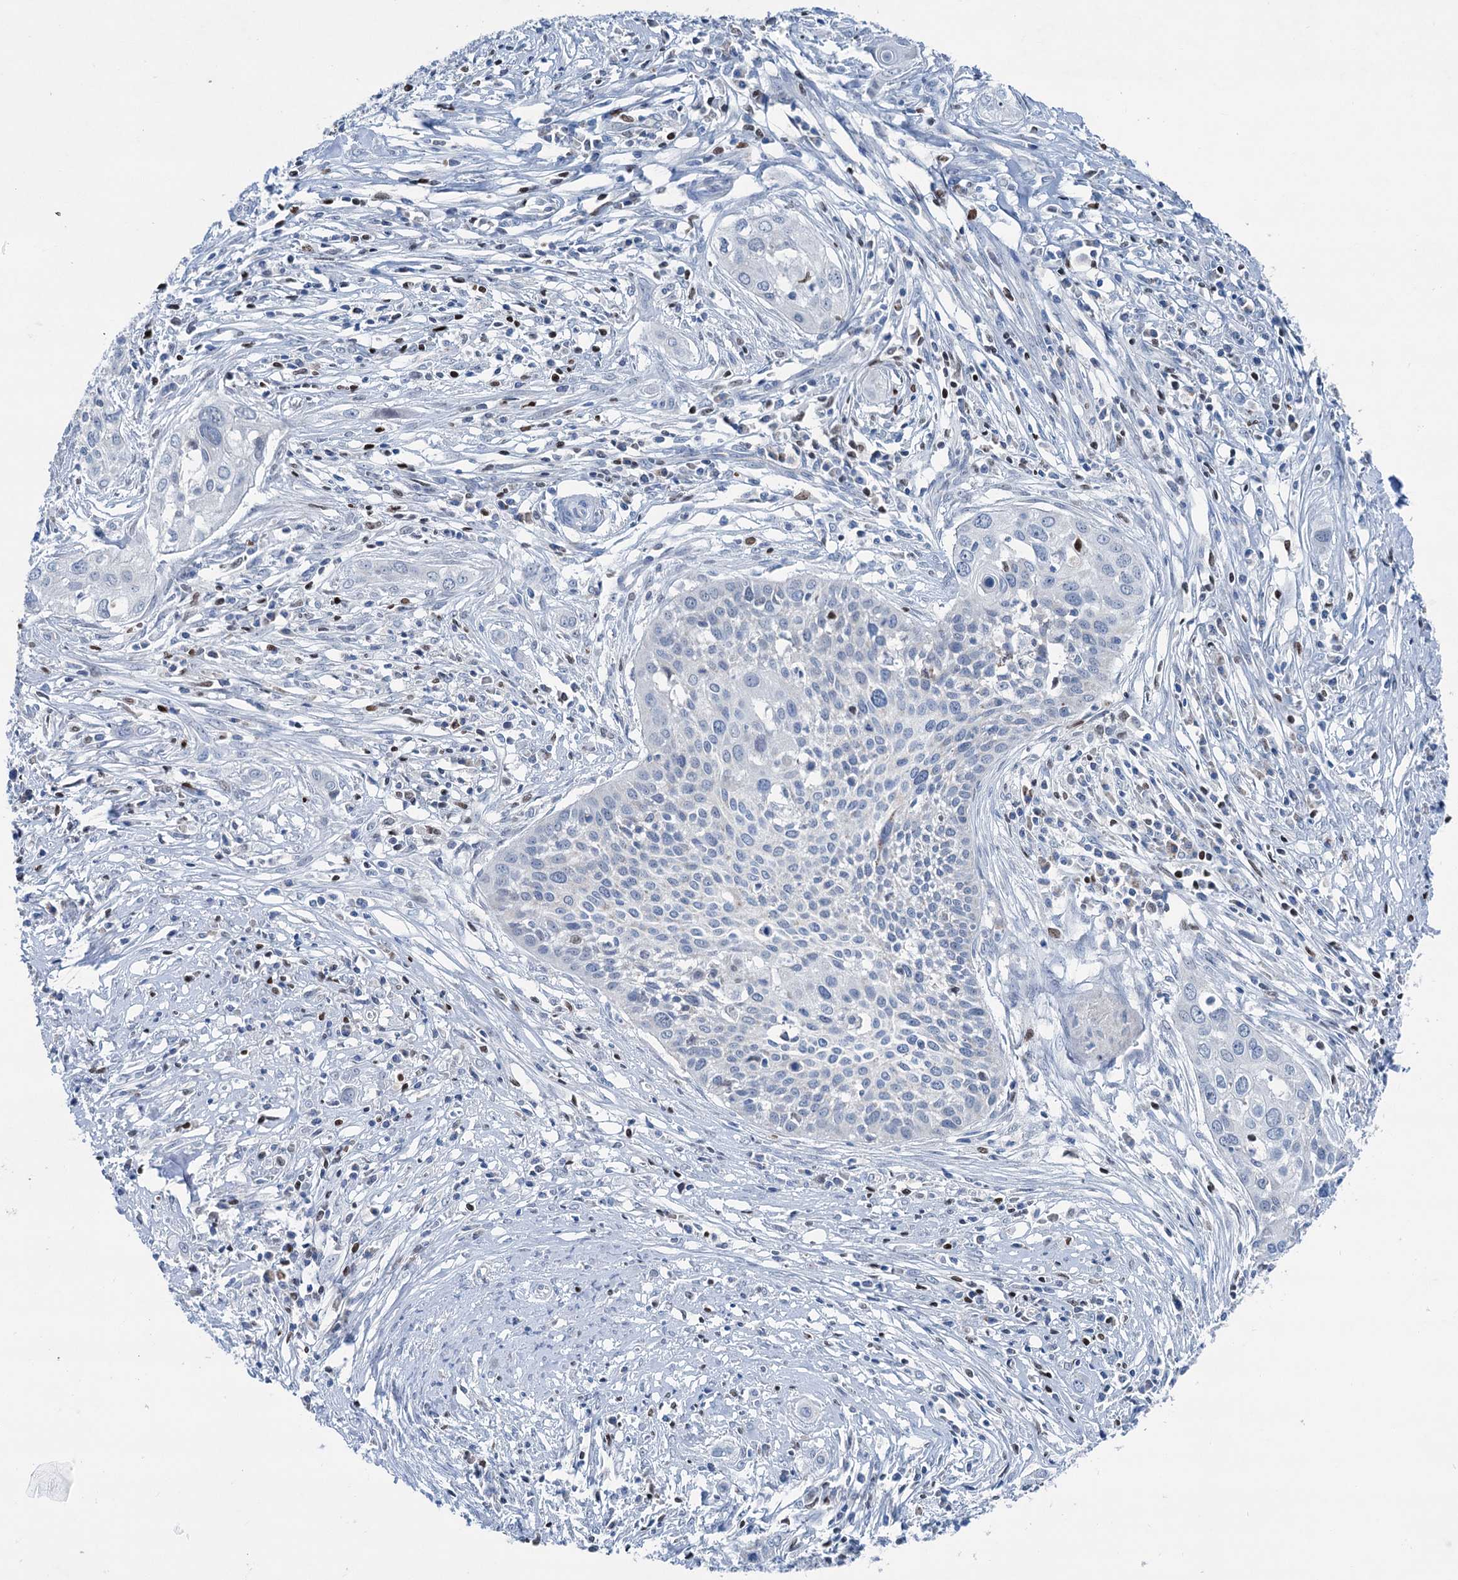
{"staining": {"intensity": "negative", "quantity": "none", "location": "none"}, "tissue": "cervical cancer", "cell_type": "Tumor cells", "image_type": "cancer", "snomed": [{"axis": "morphology", "description": "Squamous cell carcinoma, NOS"}, {"axis": "topography", "description": "Cervix"}], "caption": "Cervical squamous cell carcinoma stained for a protein using immunohistochemistry reveals no positivity tumor cells.", "gene": "ELP4", "patient": {"sex": "female", "age": 34}}